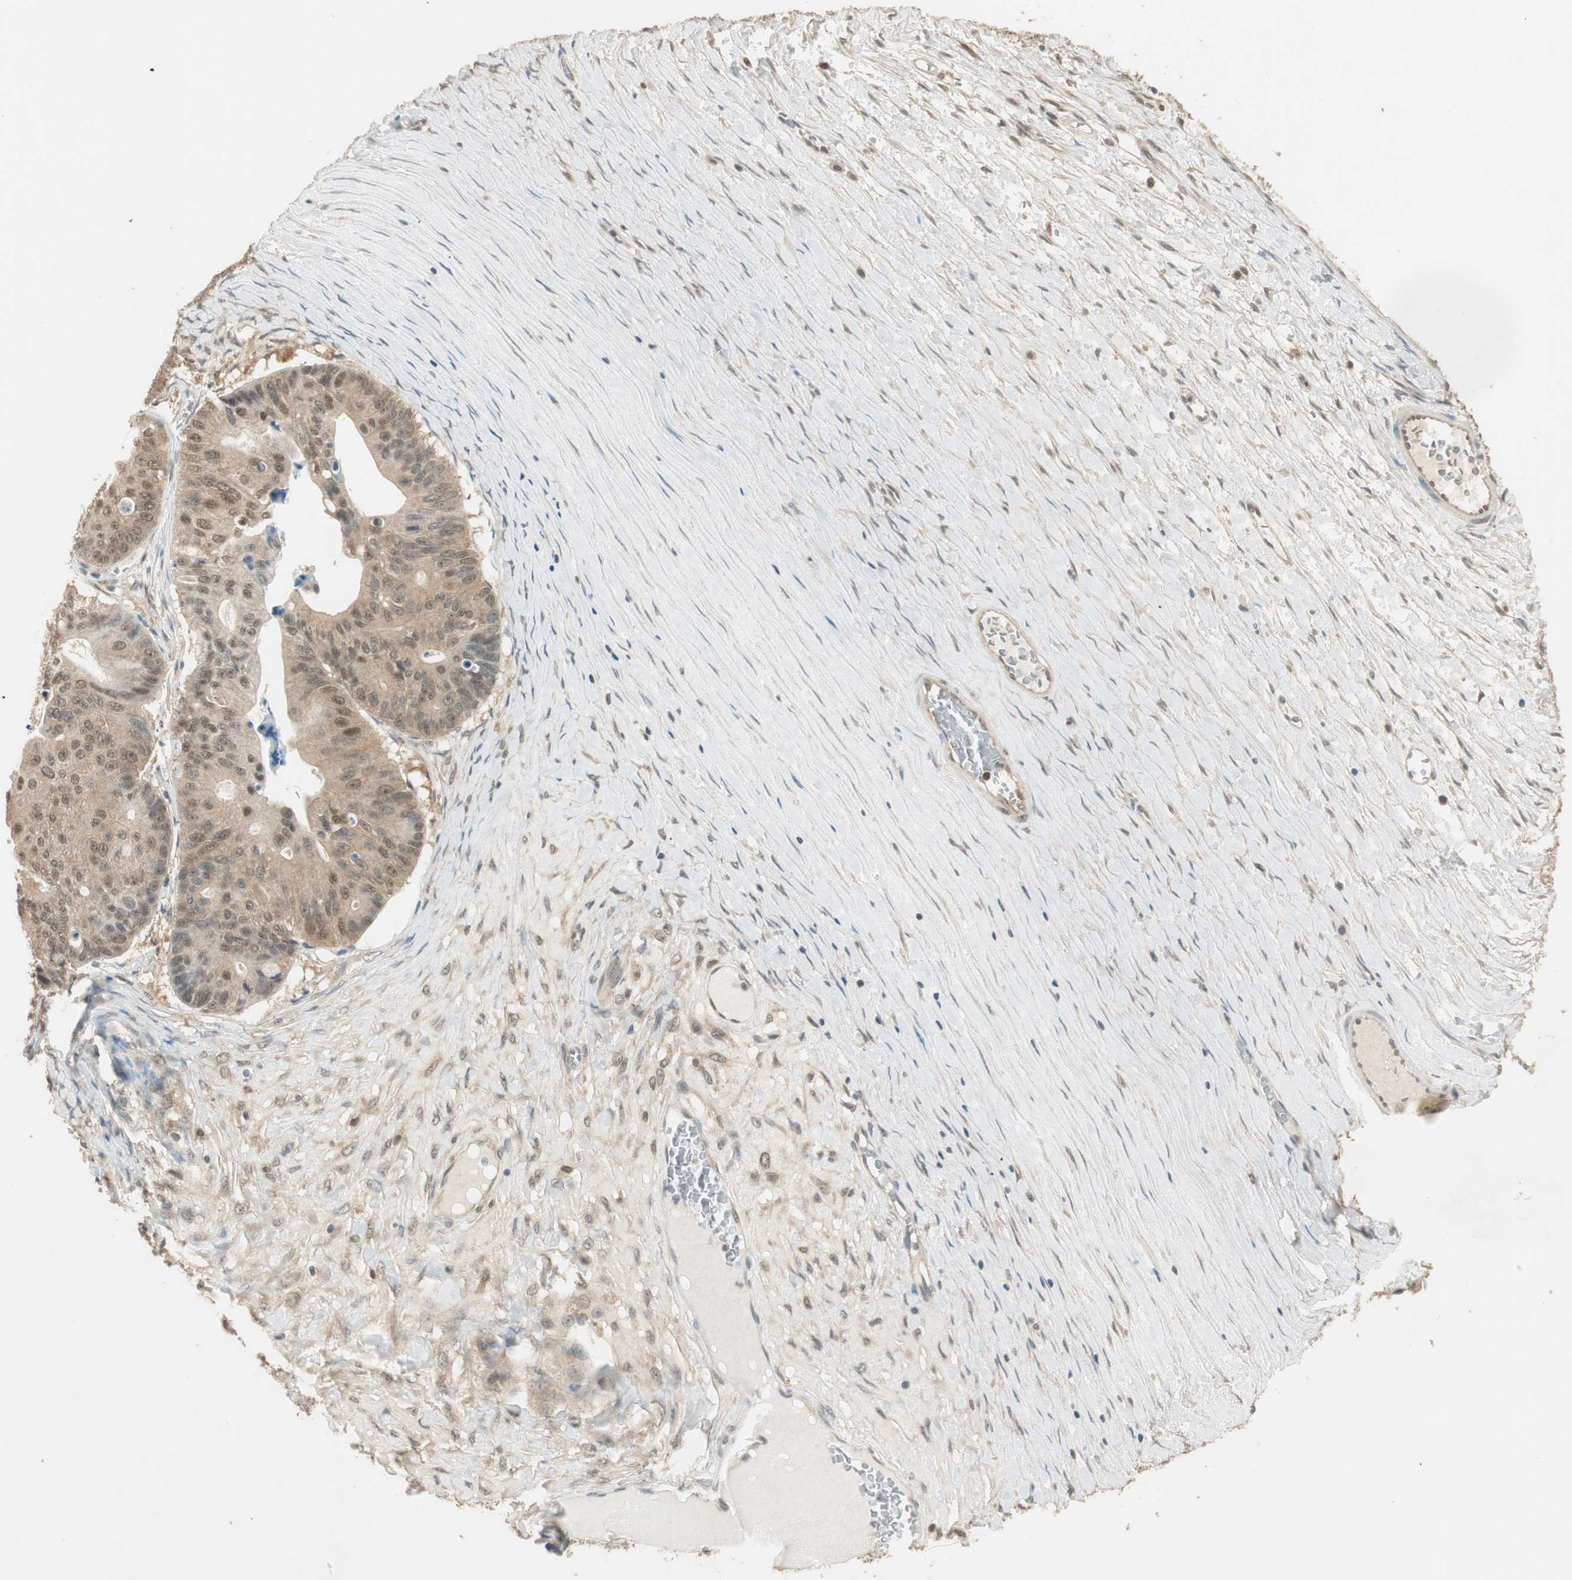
{"staining": {"intensity": "weak", "quantity": ">75%", "location": "cytoplasmic/membranous,nuclear"}, "tissue": "ovarian cancer", "cell_type": "Tumor cells", "image_type": "cancer", "snomed": [{"axis": "morphology", "description": "Cystadenocarcinoma, mucinous, NOS"}, {"axis": "topography", "description": "Ovary"}], "caption": "About >75% of tumor cells in human ovarian cancer (mucinous cystadenocarcinoma) demonstrate weak cytoplasmic/membranous and nuclear protein staining as visualized by brown immunohistochemical staining.", "gene": "USP5", "patient": {"sex": "female", "age": 37}}